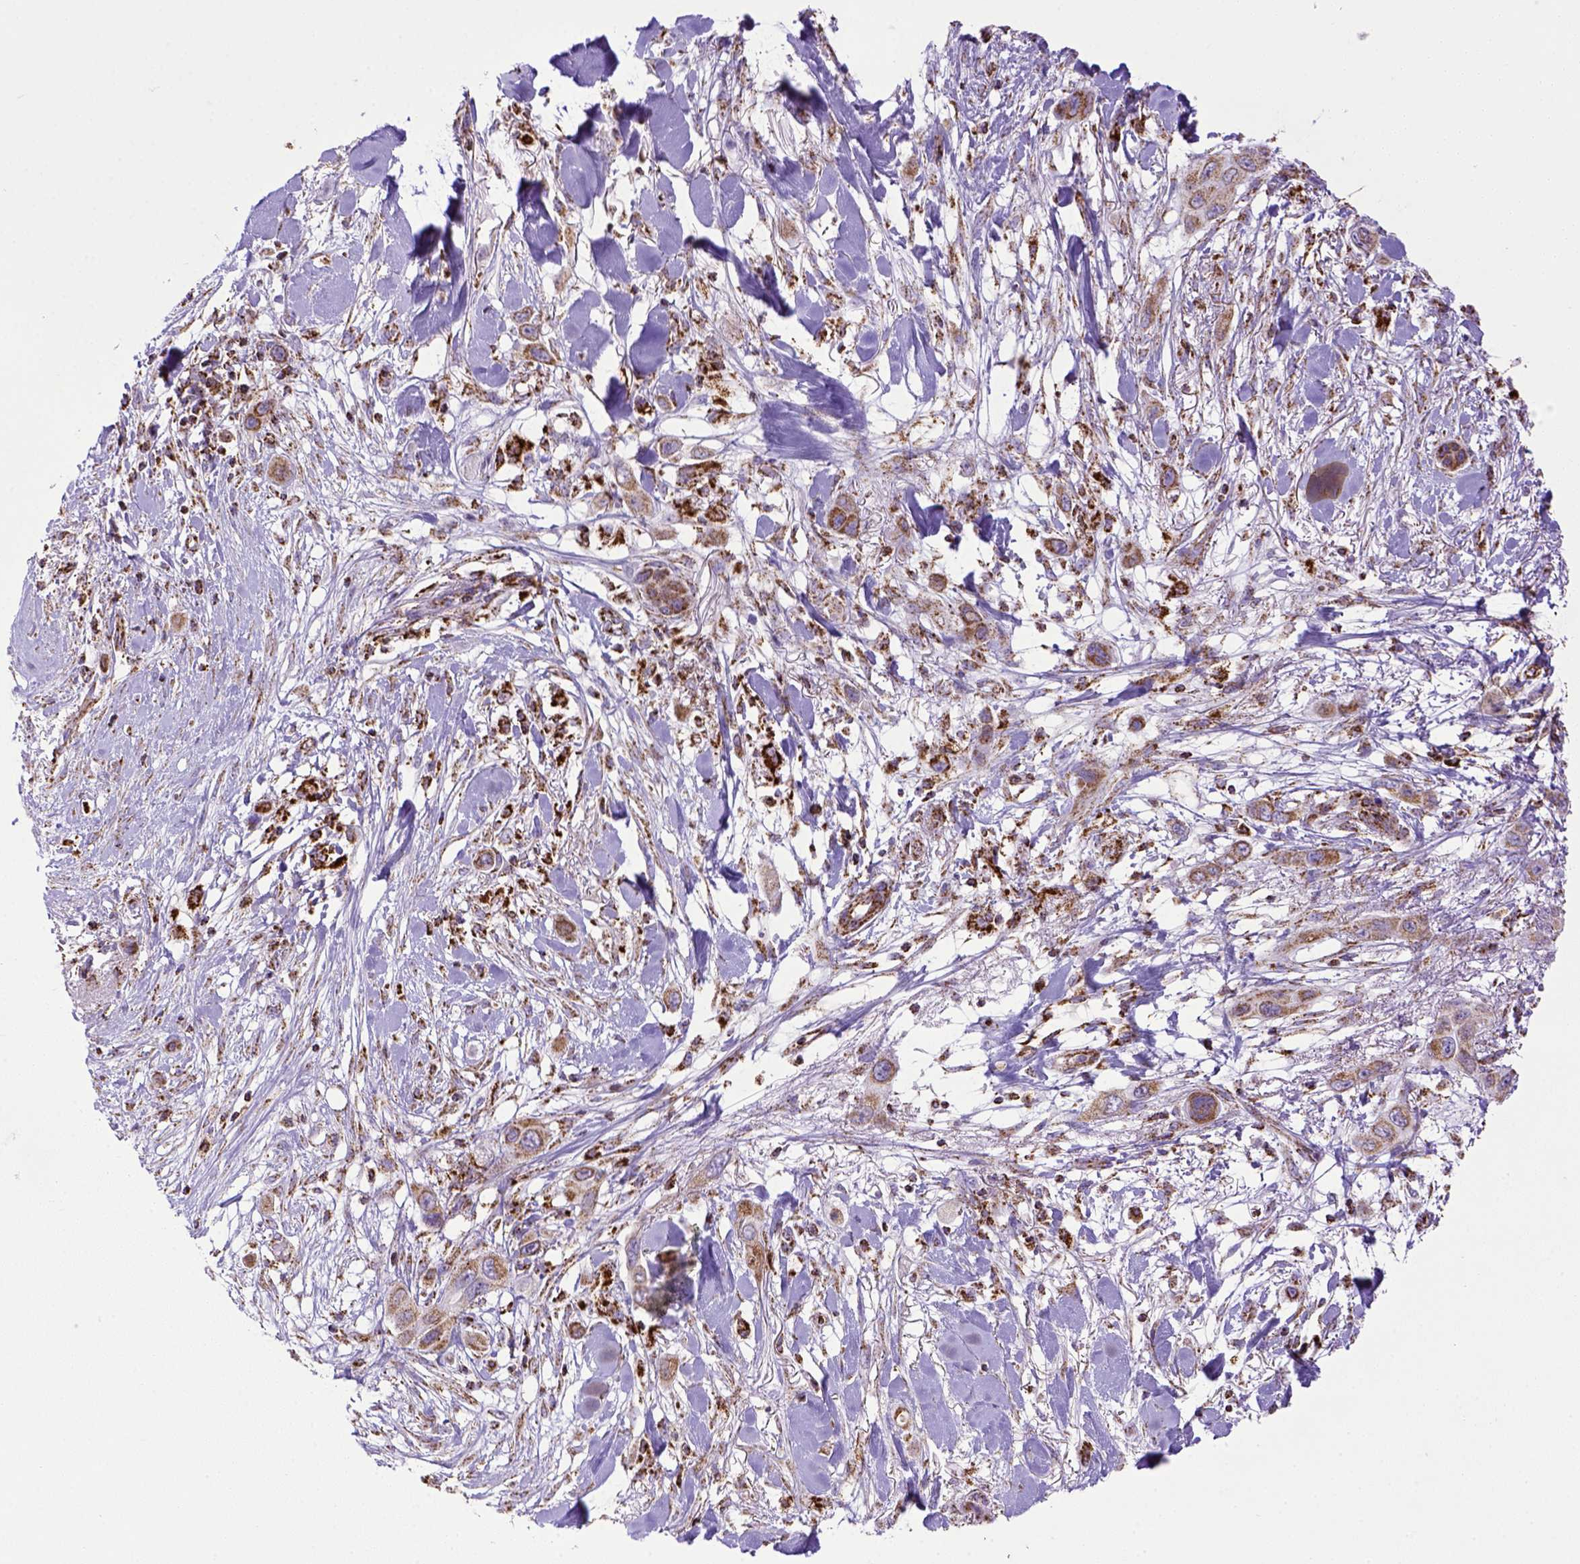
{"staining": {"intensity": "moderate", "quantity": ">75%", "location": "cytoplasmic/membranous"}, "tissue": "skin cancer", "cell_type": "Tumor cells", "image_type": "cancer", "snomed": [{"axis": "morphology", "description": "Squamous cell carcinoma, NOS"}, {"axis": "topography", "description": "Skin"}], "caption": "A photomicrograph showing moderate cytoplasmic/membranous staining in approximately >75% of tumor cells in skin squamous cell carcinoma, as visualized by brown immunohistochemical staining.", "gene": "MT-CO1", "patient": {"sex": "male", "age": 79}}